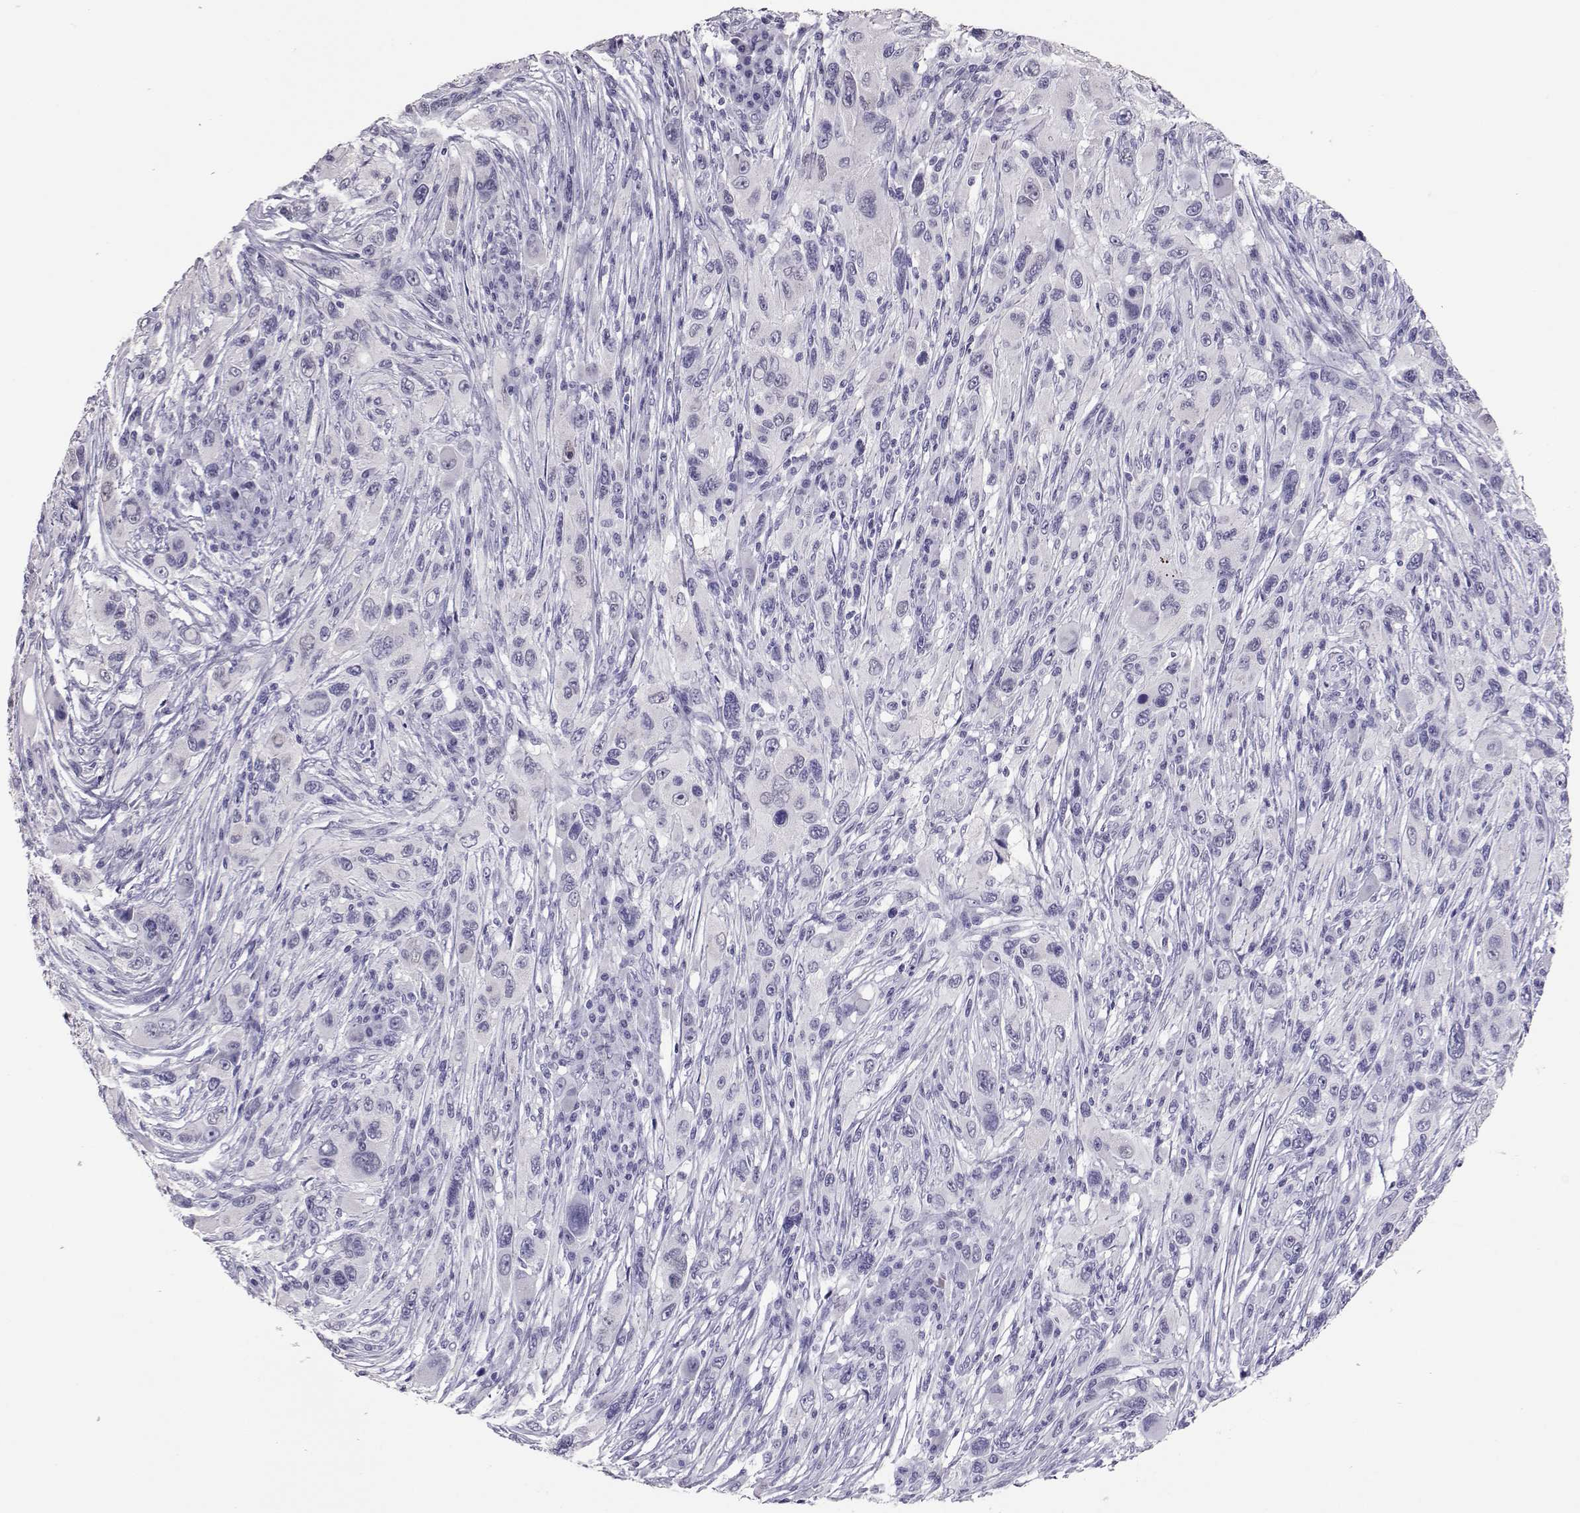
{"staining": {"intensity": "negative", "quantity": "none", "location": "none"}, "tissue": "melanoma", "cell_type": "Tumor cells", "image_type": "cancer", "snomed": [{"axis": "morphology", "description": "Malignant melanoma, NOS"}, {"axis": "topography", "description": "Skin"}], "caption": "Immunohistochemistry (IHC) micrograph of malignant melanoma stained for a protein (brown), which displays no expression in tumor cells.", "gene": "PMCH", "patient": {"sex": "male", "age": 53}}